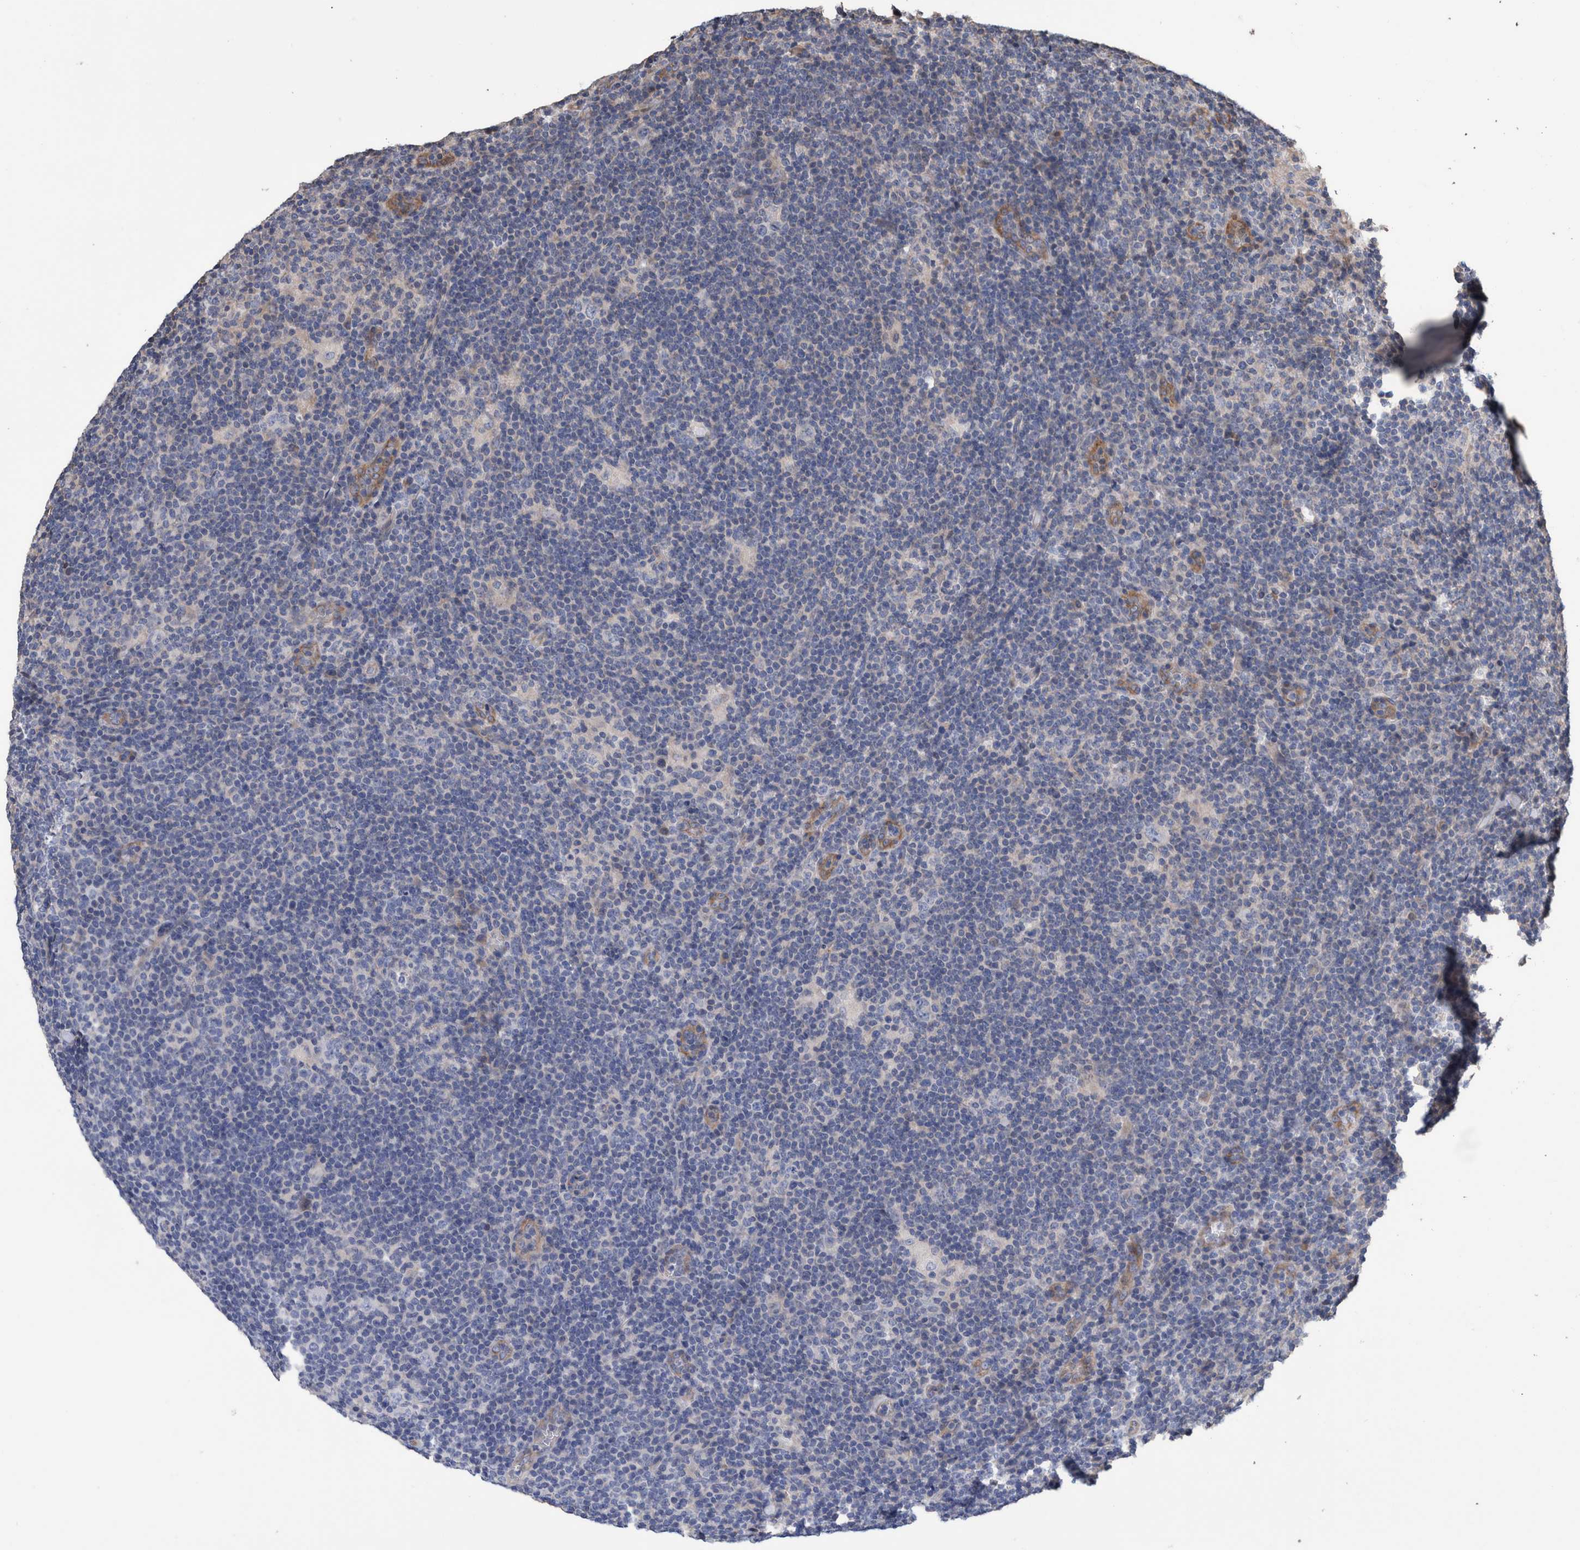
{"staining": {"intensity": "negative", "quantity": "none", "location": "none"}, "tissue": "lymphoma", "cell_type": "Tumor cells", "image_type": "cancer", "snomed": [{"axis": "morphology", "description": "Hodgkin's disease, NOS"}, {"axis": "topography", "description": "Lymph node"}], "caption": "Hodgkin's disease was stained to show a protein in brown. There is no significant staining in tumor cells.", "gene": "SLC45A4", "patient": {"sex": "female", "age": 57}}